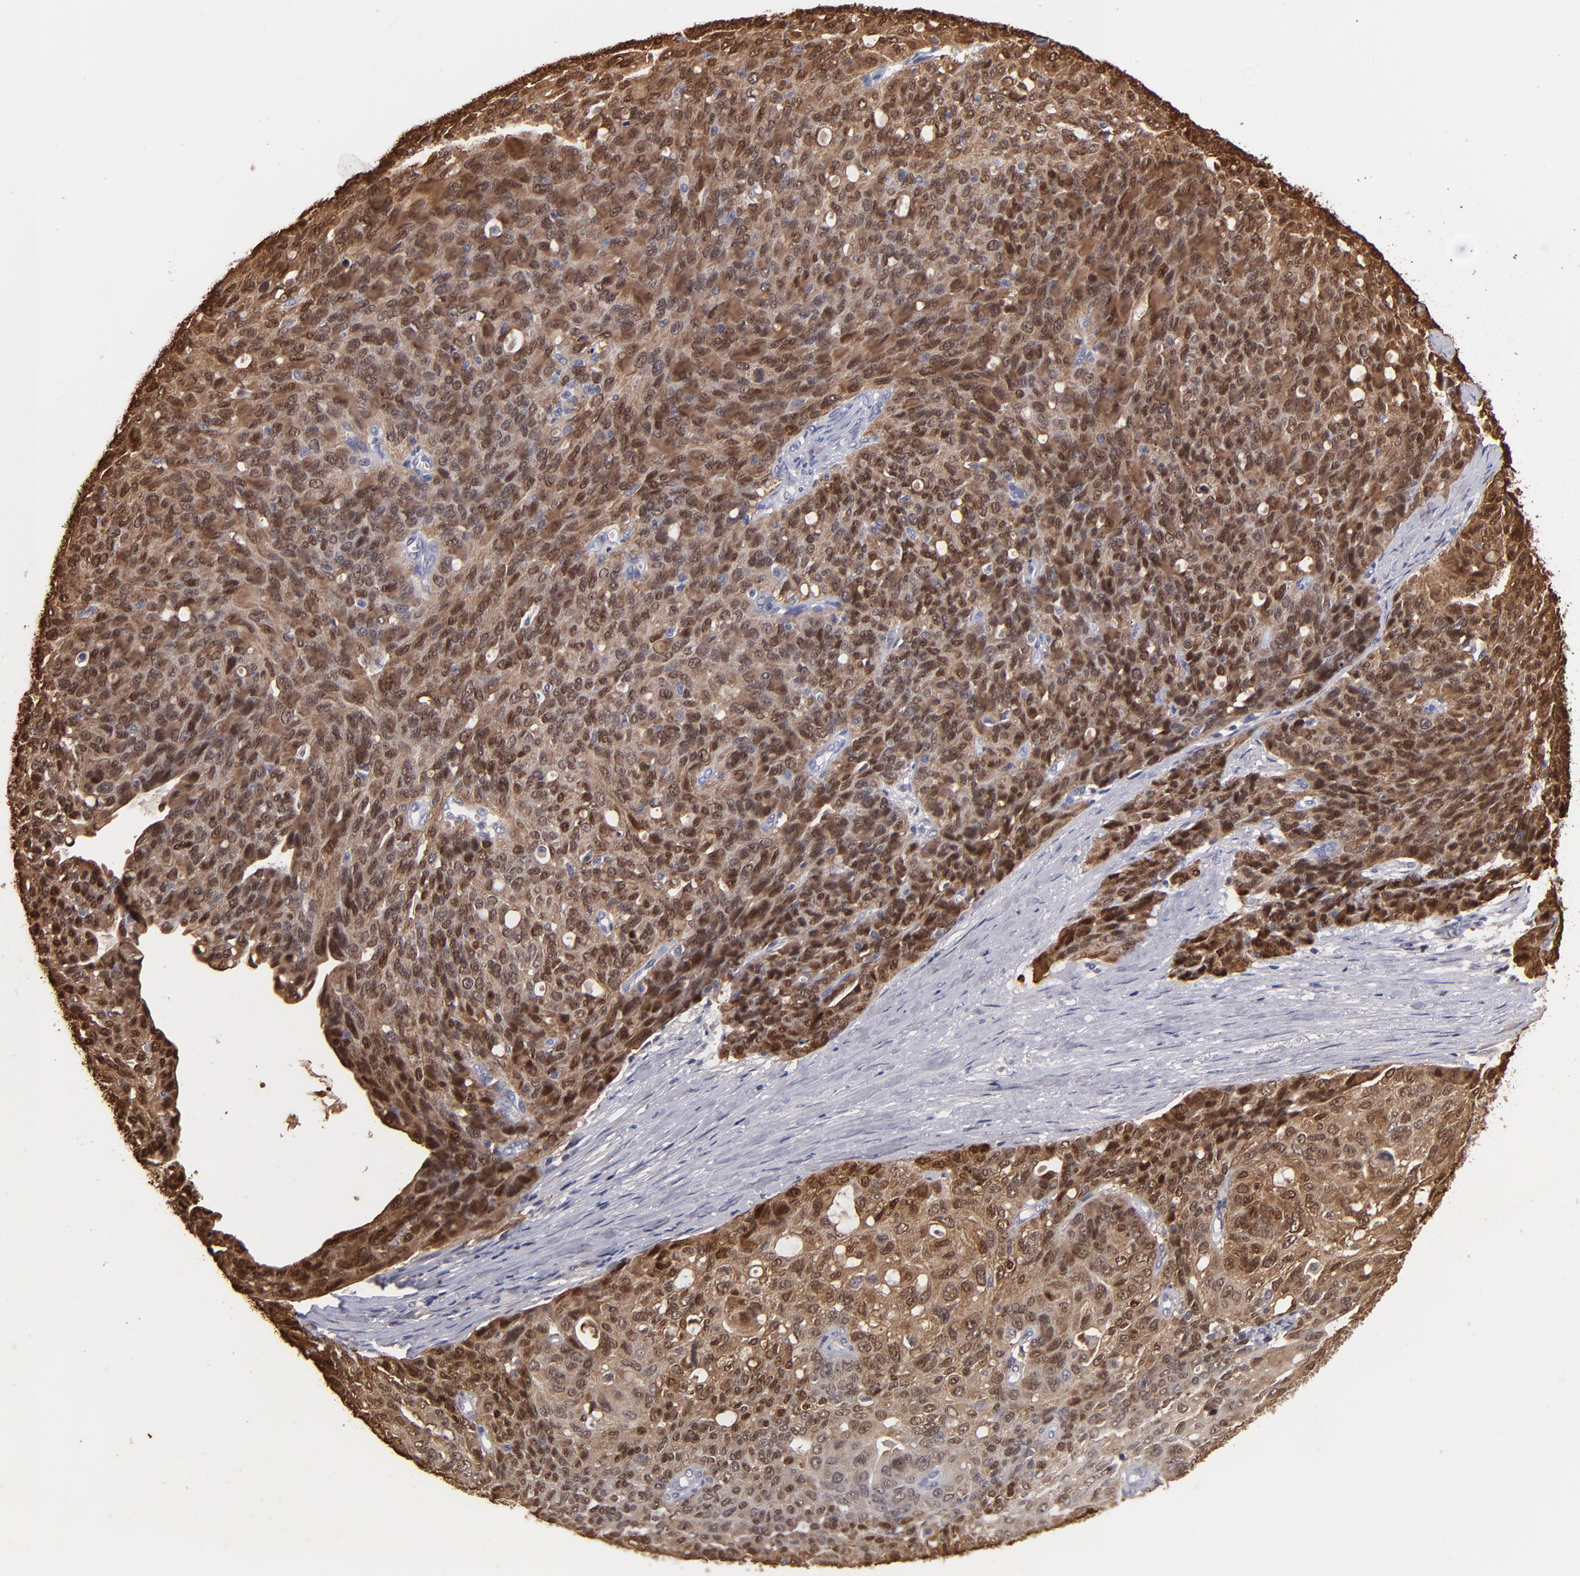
{"staining": {"intensity": "strong", "quantity": ">75%", "location": "cytoplasmic/membranous,nuclear"}, "tissue": "ovarian cancer", "cell_type": "Tumor cells", "image_type": "cancer", "snomed": [{"axis": "morphology", "description": "Carcinoma, endometroid"}, {"axis": "topography", "description": "Ovary"}], "caption": "Strong cytoplasmic/membranous and nuclear protein staining is identified in about >75% of tumor cells in ovarian cancer.", "gene": "S100A1", "patient": {"sex": "female", "age": 60}}